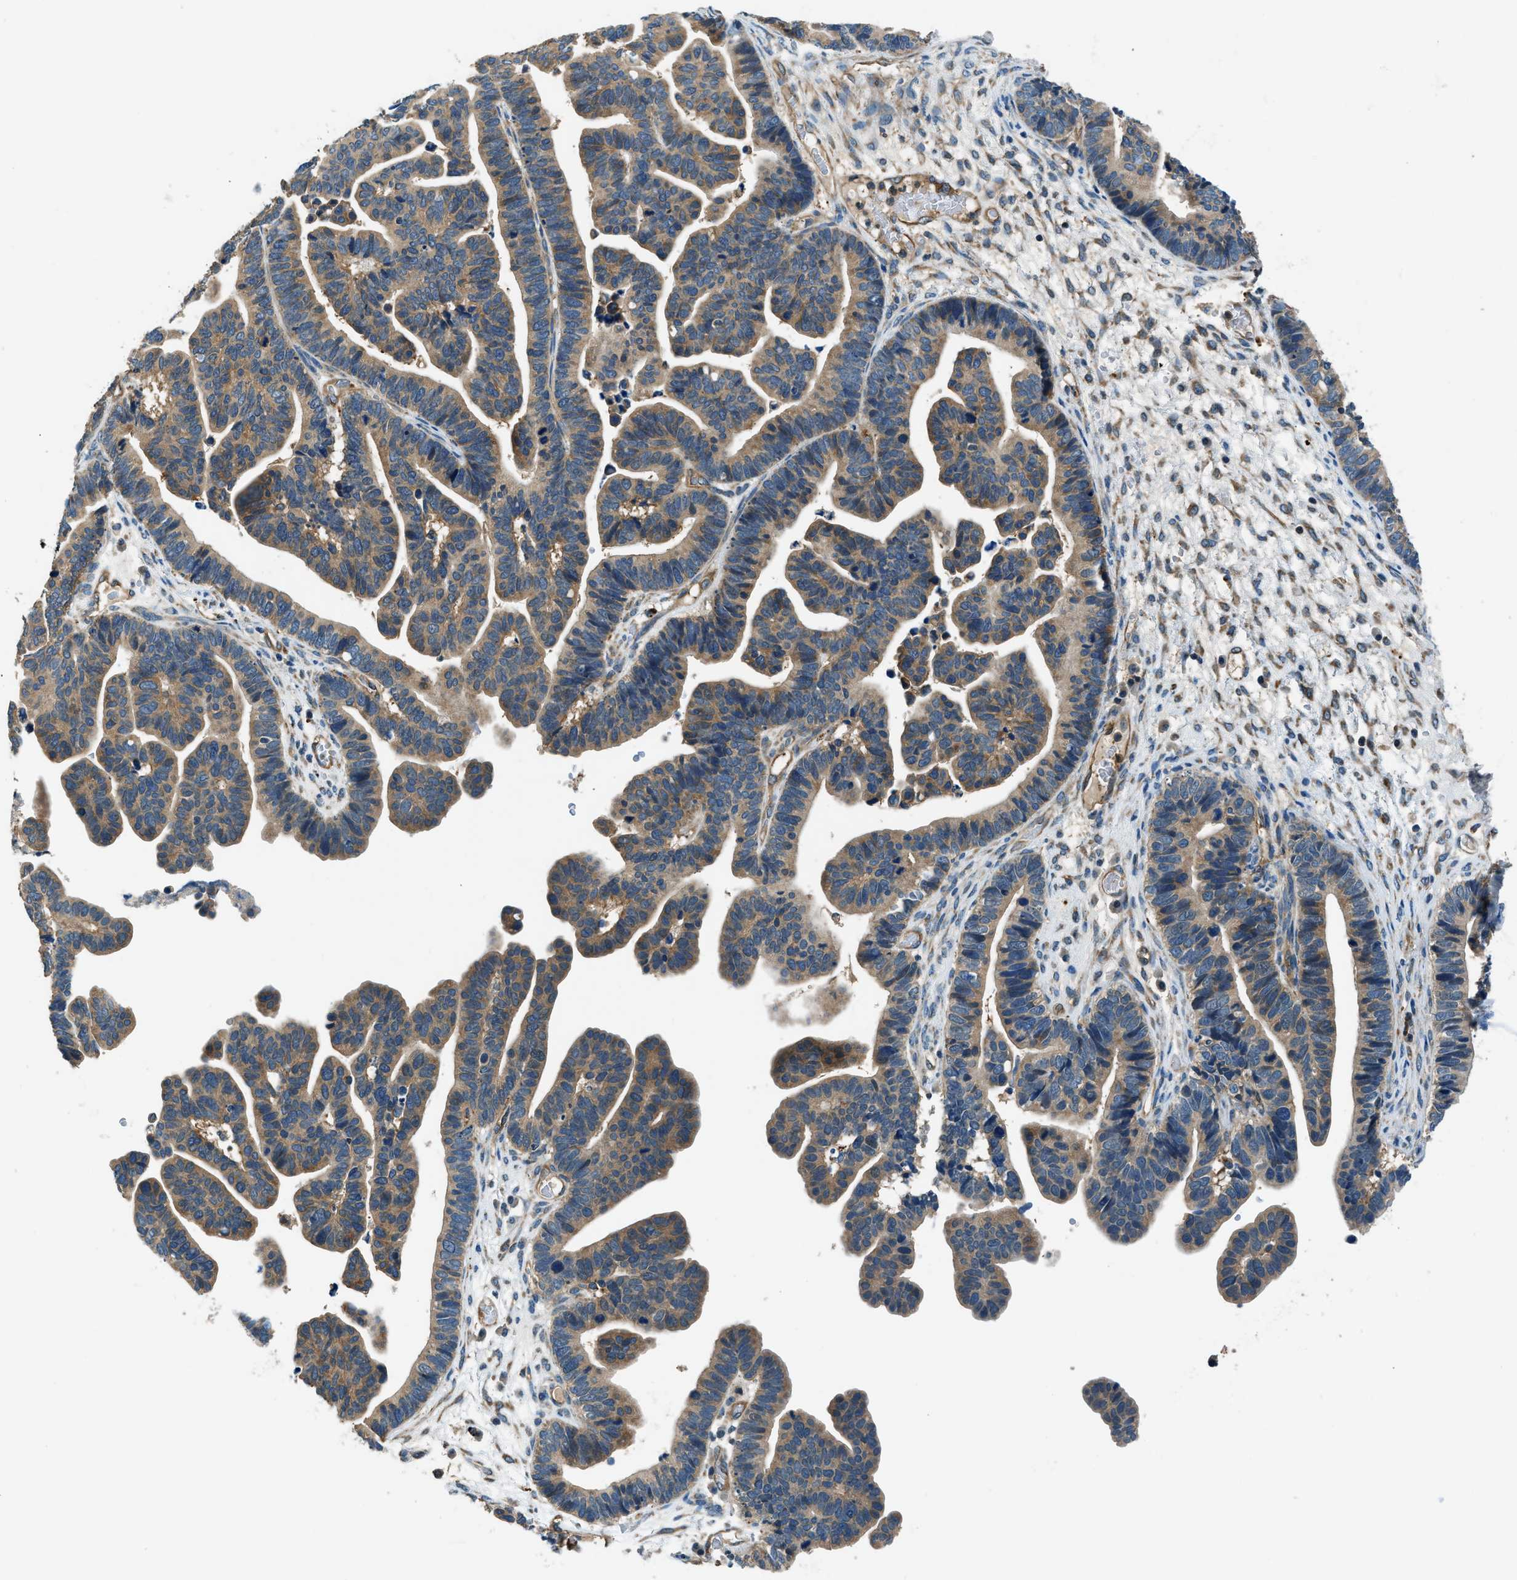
{"staining": {"intensity": "moderate", "quantity": ">75%", "location": "cytoplasmic/membranous"}, "tissue": "ovarian cancer", "cell_type": "Tumor cells", "image_type": "cancer", "snomed": [{"axis": "morphology", "description": "Cystadenocarcinoma, serous, NOS"}, {"axis": "topography", "description": "Ovary"}], "caption": "Immunohistochemistry (IHC) staining of ovarian cancer (serous cystadenocarcinoma), which exhibits medium levels of moderate cytoplasmic/membranous positivity in approximately >75% of tumor cells indicating moderate cytoplasmic/membranous protein expression. The staining was performed using DAB (3,3'-diaminobenzidine) (brown) for protein detection and nuclei were counterstained in hematoxylin (blue).", "gene": "SLC19A2", "patient": {"sex": "female", "age": 56}}